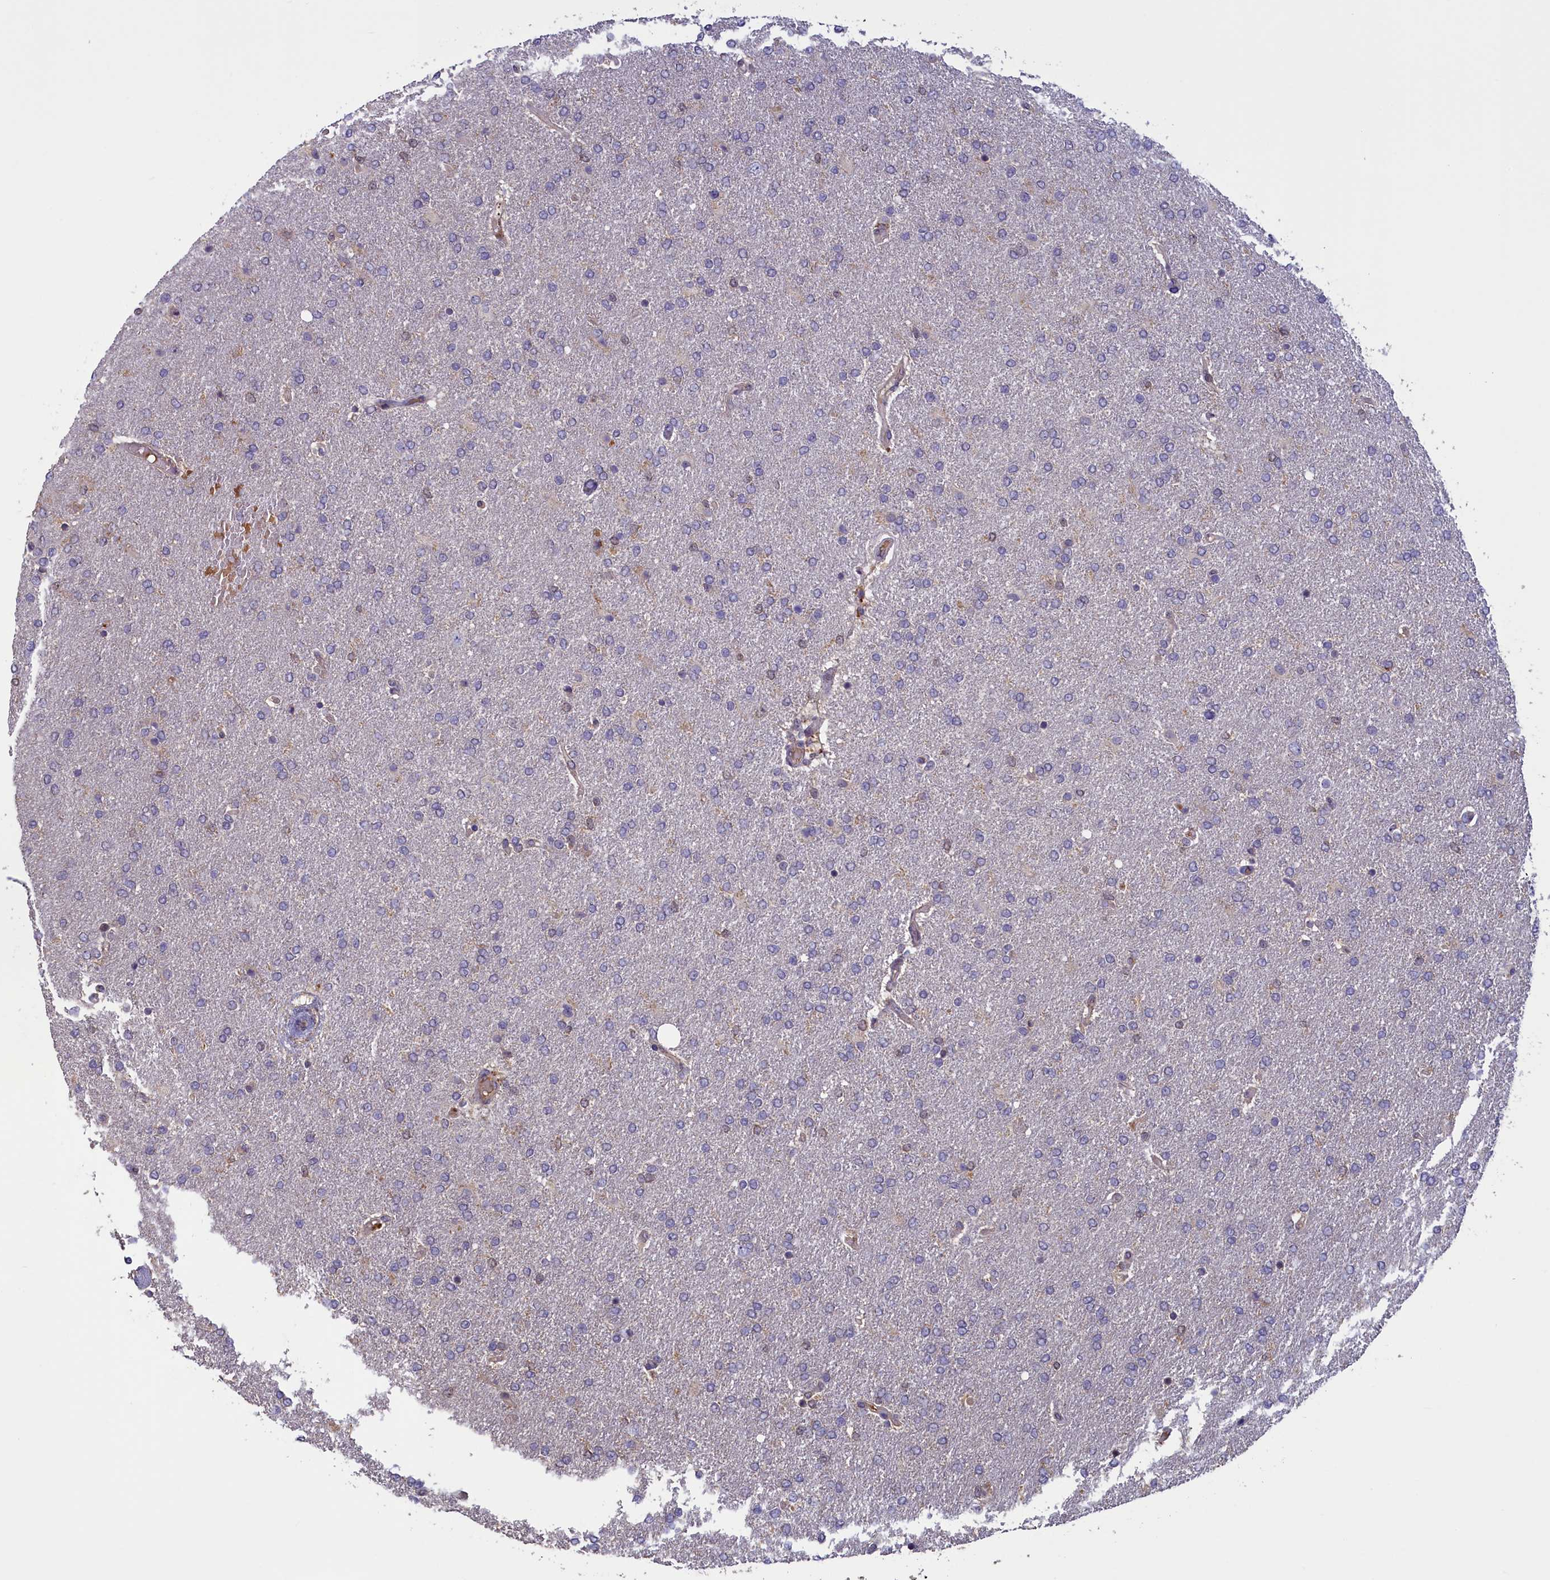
{"staining": {"intensity": "negative", "quantity": "none", "location": "none"}, "tissue": "glioma", "cell_type": "Tumor cells", "image_type": "cancer", "snomed": [{"axis": "morphology", "description": "Glioma, malignant, High grade"}, {"axis": "topography", "description": "Brain"}], "caption": "A high-resolution histopathology image shows IHC staining of glioma, which shows no significant staining in tumor cells.", "gene": "NUBP1", "patient": {"sex": "male", "age": 72}}